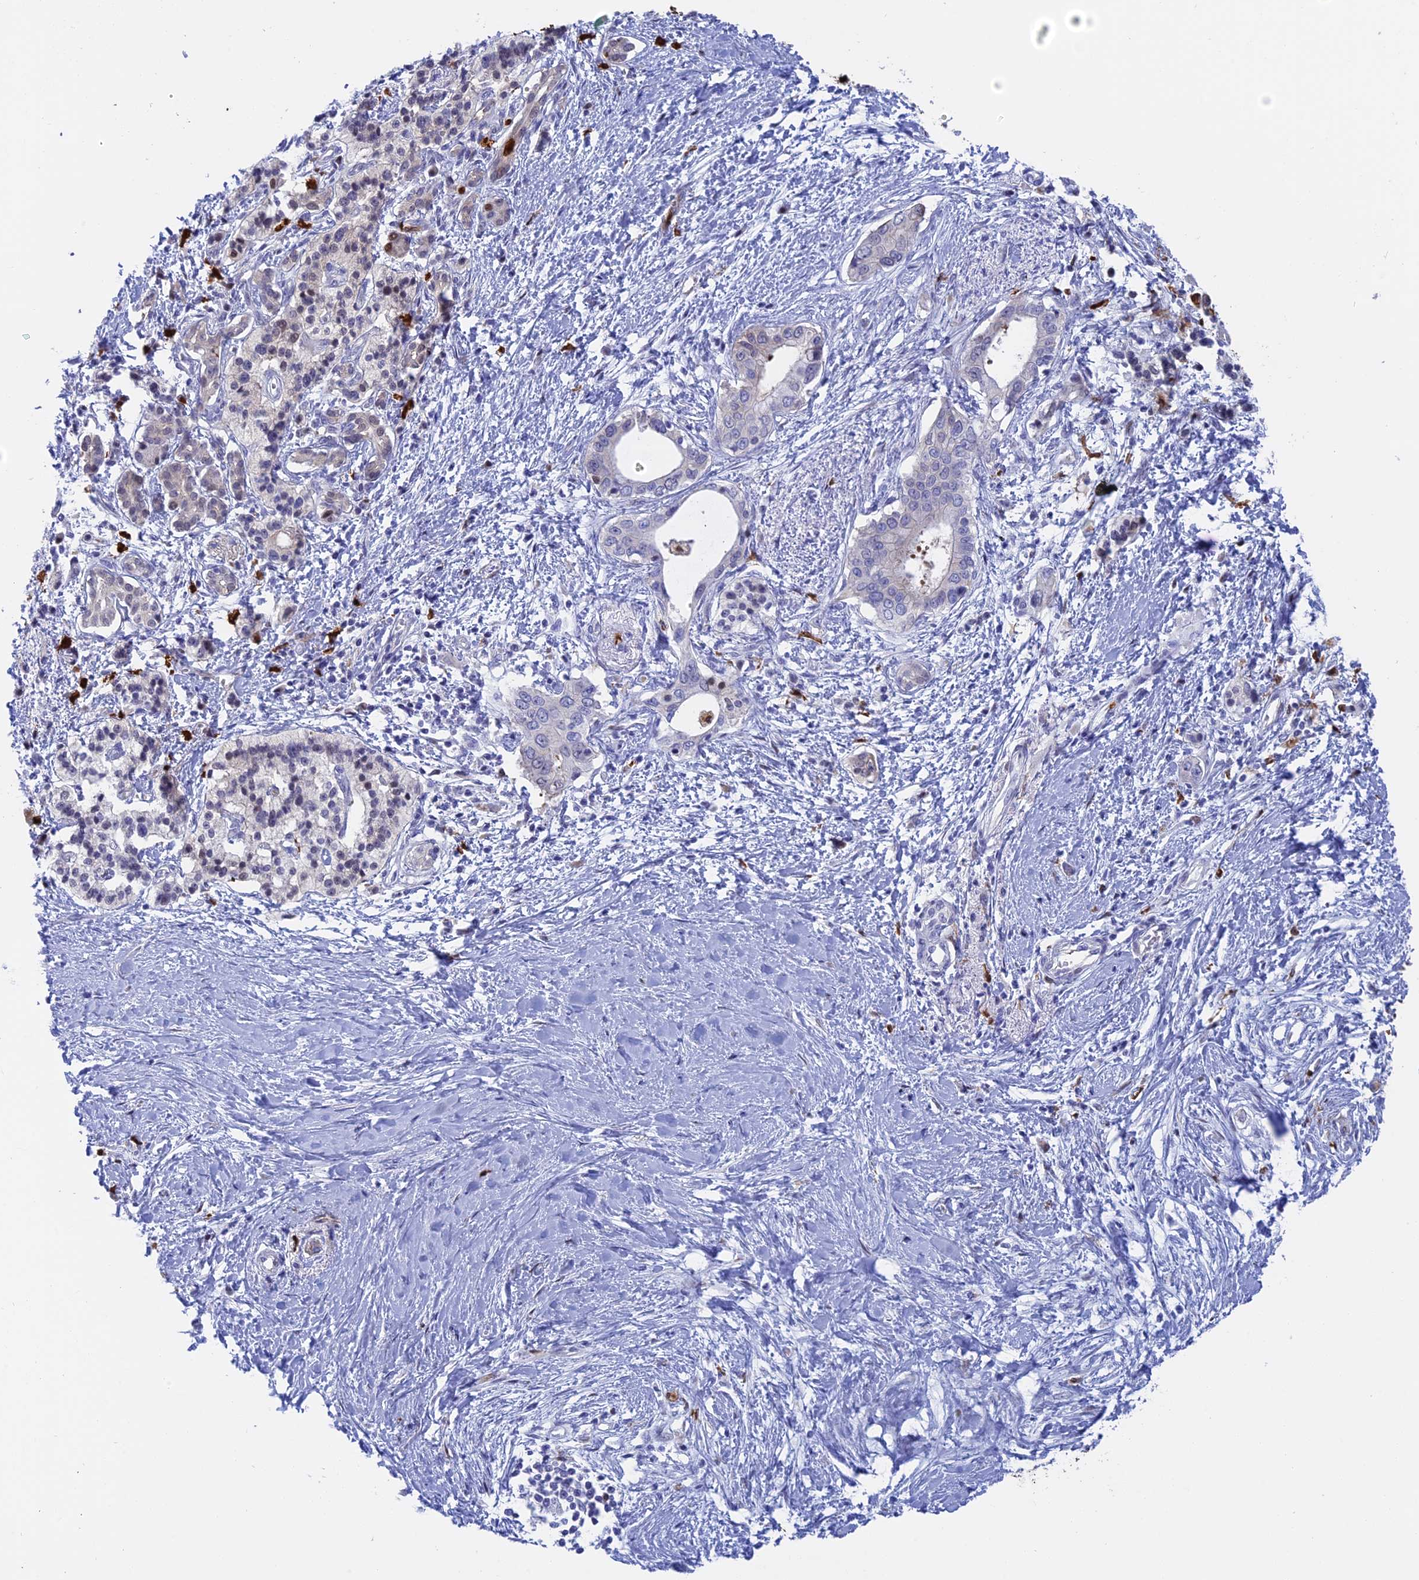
{"staining": {"intensity": "negative", "quantity": "none", "location": "none"}, "tissue": "pancreatic cancer", "cell_type": "Tumor cells", "image_type": "cancer", "snomed": [{"axis": "morphology", "description": "Normal tissue, NOS"}, {"axis": "morphology", "description": "Adenocarcinoma, NOS"}, {"axis": "topography", "description": "Pancreas"}, {"axis": "topography", "description": "Peripheral nerve tissue"}], "caption": "IHC image of neoplastic tissue: pancreatic adenocarcinoma stained with DAB reveals no significant protein positivity in tumor cells. Brightfield microscopy of IHC stained with DAB (brown) and hematoxylin (blue), captured at high magnification.", "gene": "SLC26A1", "patient": {"sex": "male", "age": 59}}